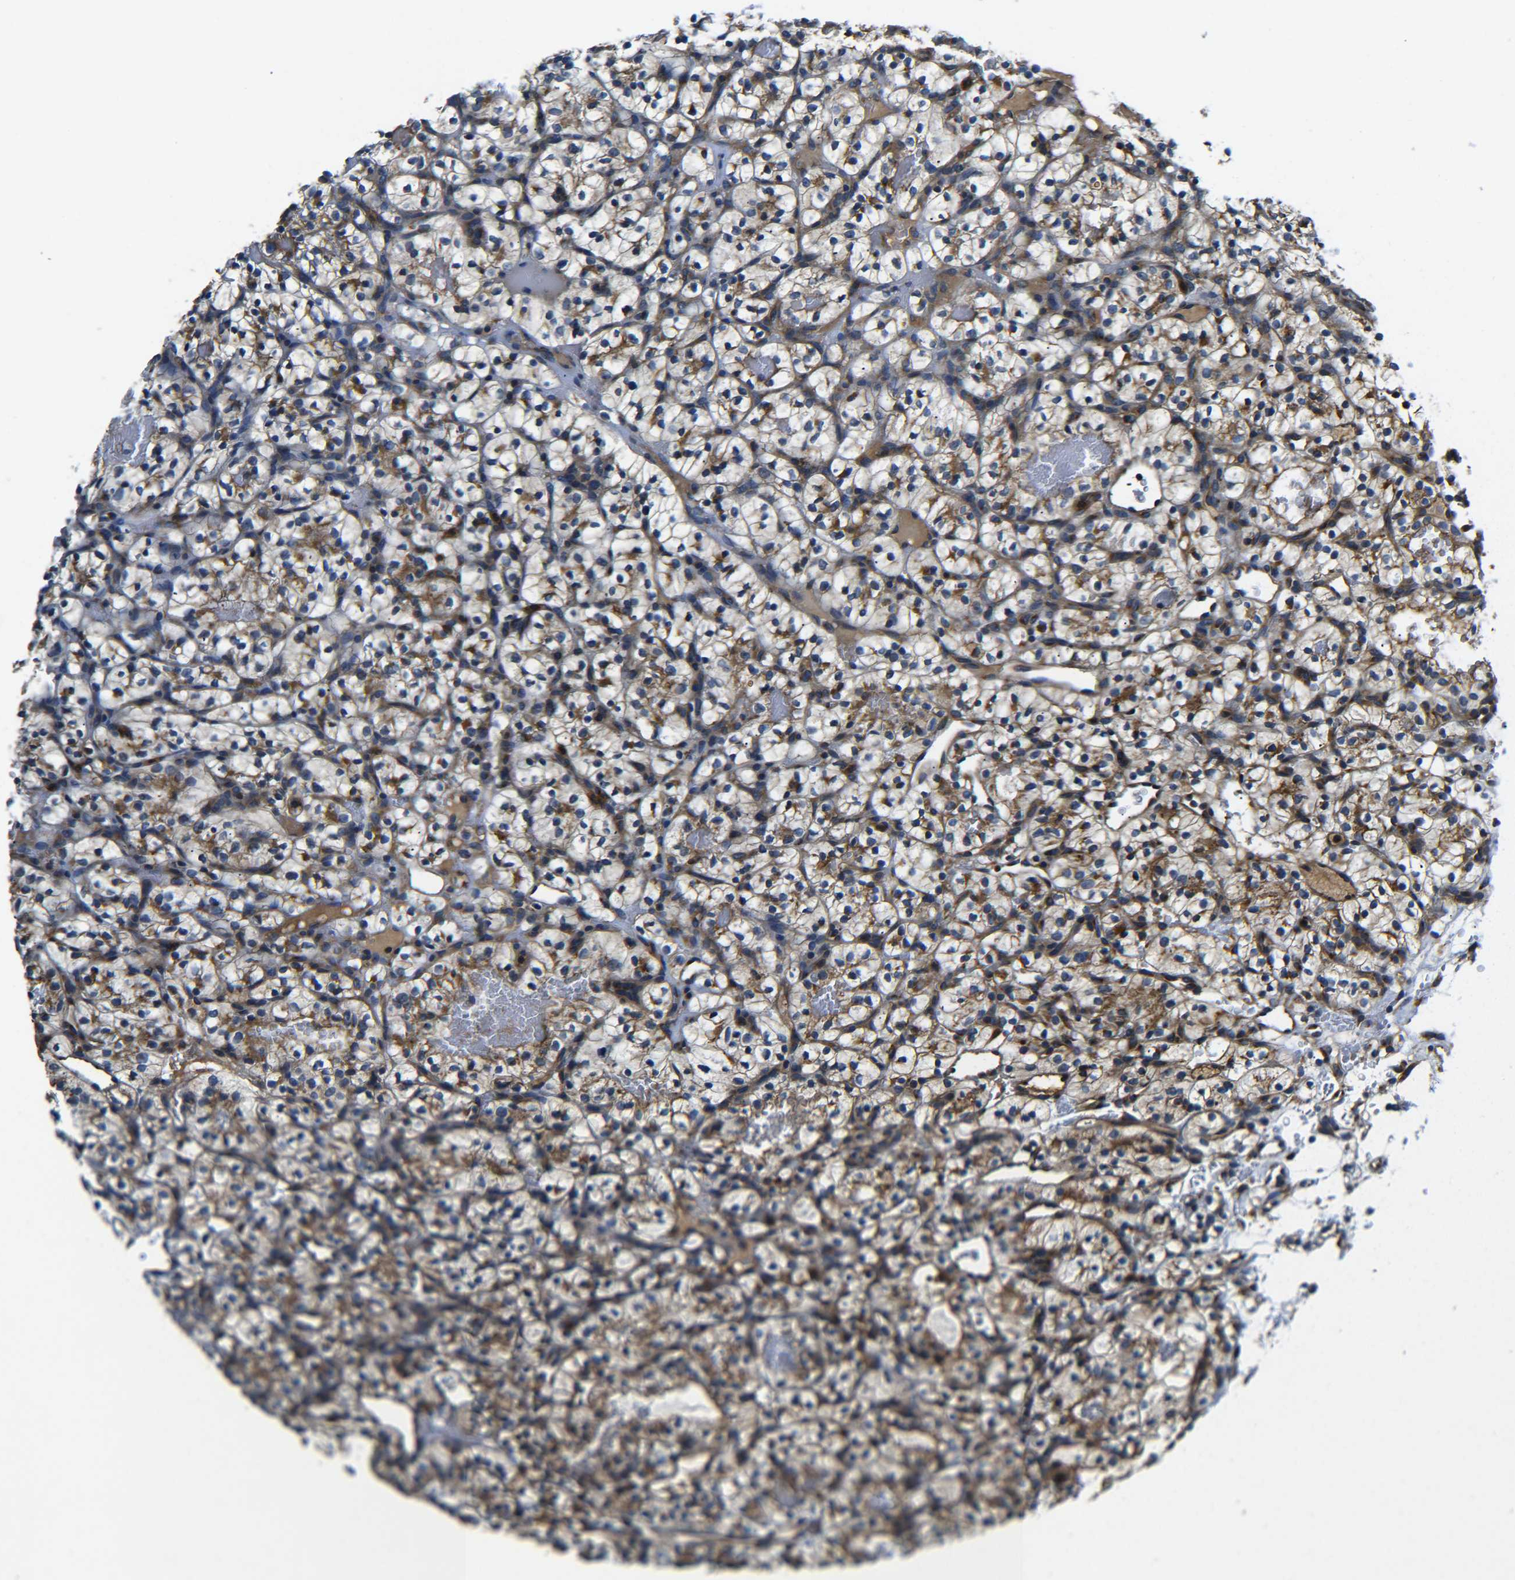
{"staining": {"intensity": "moderate", "quantity": ">75%", "location": "cytoplasmic/membranous"}, "tissue": "renal cancer", "cell_type": "Tumor cells", "image_type": "cancer", "snomed": [{"axis": "morphology", "description": "Adenocarcinoma, NOS"}, {"axis": "topography", "description": "Kidney"}], "caption": "Human renal cancer stained for a protein (brown) shows moderate cytoplasmic/membranous positive expression in approximately >75% of tumor cells.", "gene": "RAB1B", "patient": {"sex": "female", "age": 57}}